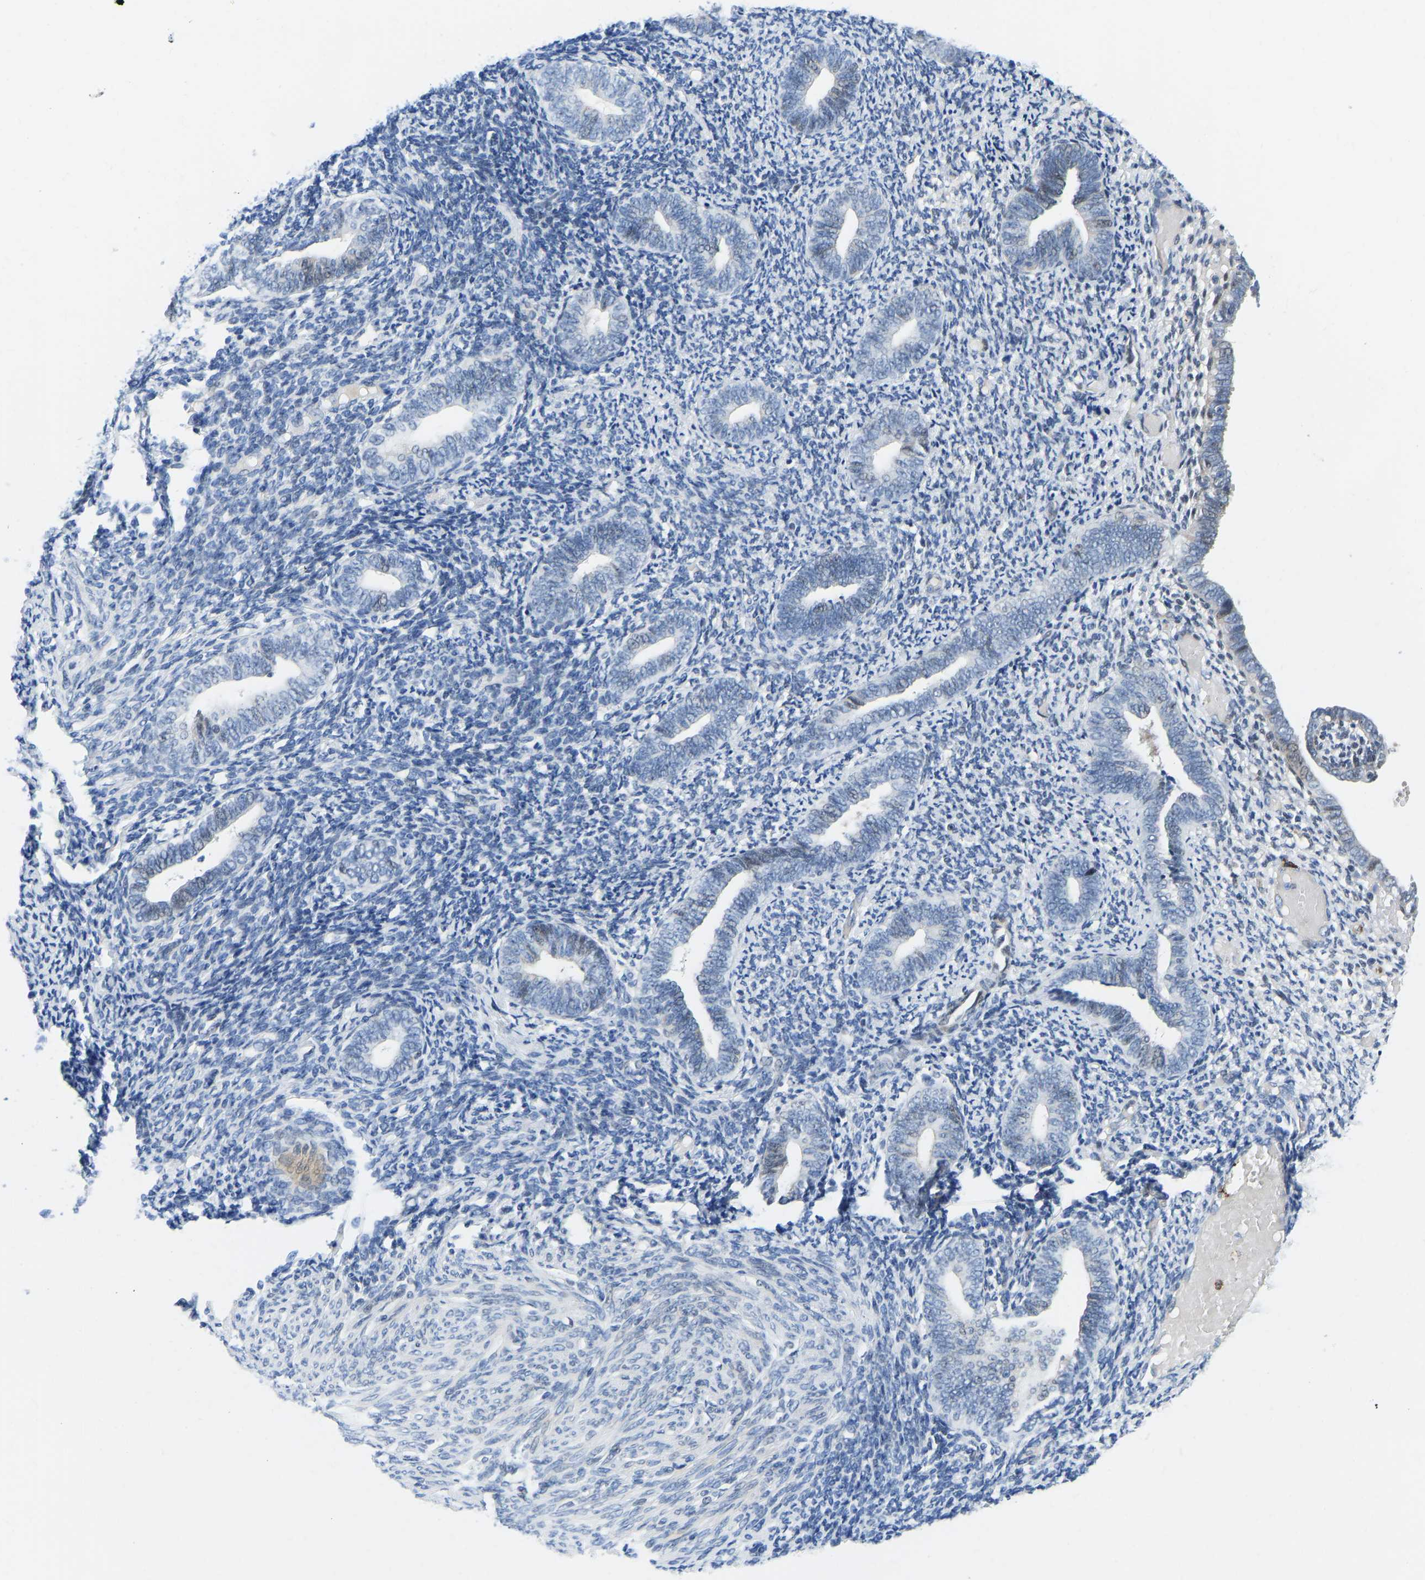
{"staining": {"intensity": "negative", "quantity": "none", "location": "none"}, "tissue": "endometrium", "cell_type": "Cells in endometrial stroma", "image_type": "normal", "snomed": [{"axis": "morphology", "description": "Normal tissue, NOS"}, {"axis": "topography", "description": "Endometrium"}], "caption": "This is an immunohistochemistry micrograph of unremarkable human endometrium. There is no positivity in cells in endometrial stroma.", "gene": "HDAC5", "patient": {"sex": "female", "age": 66}}